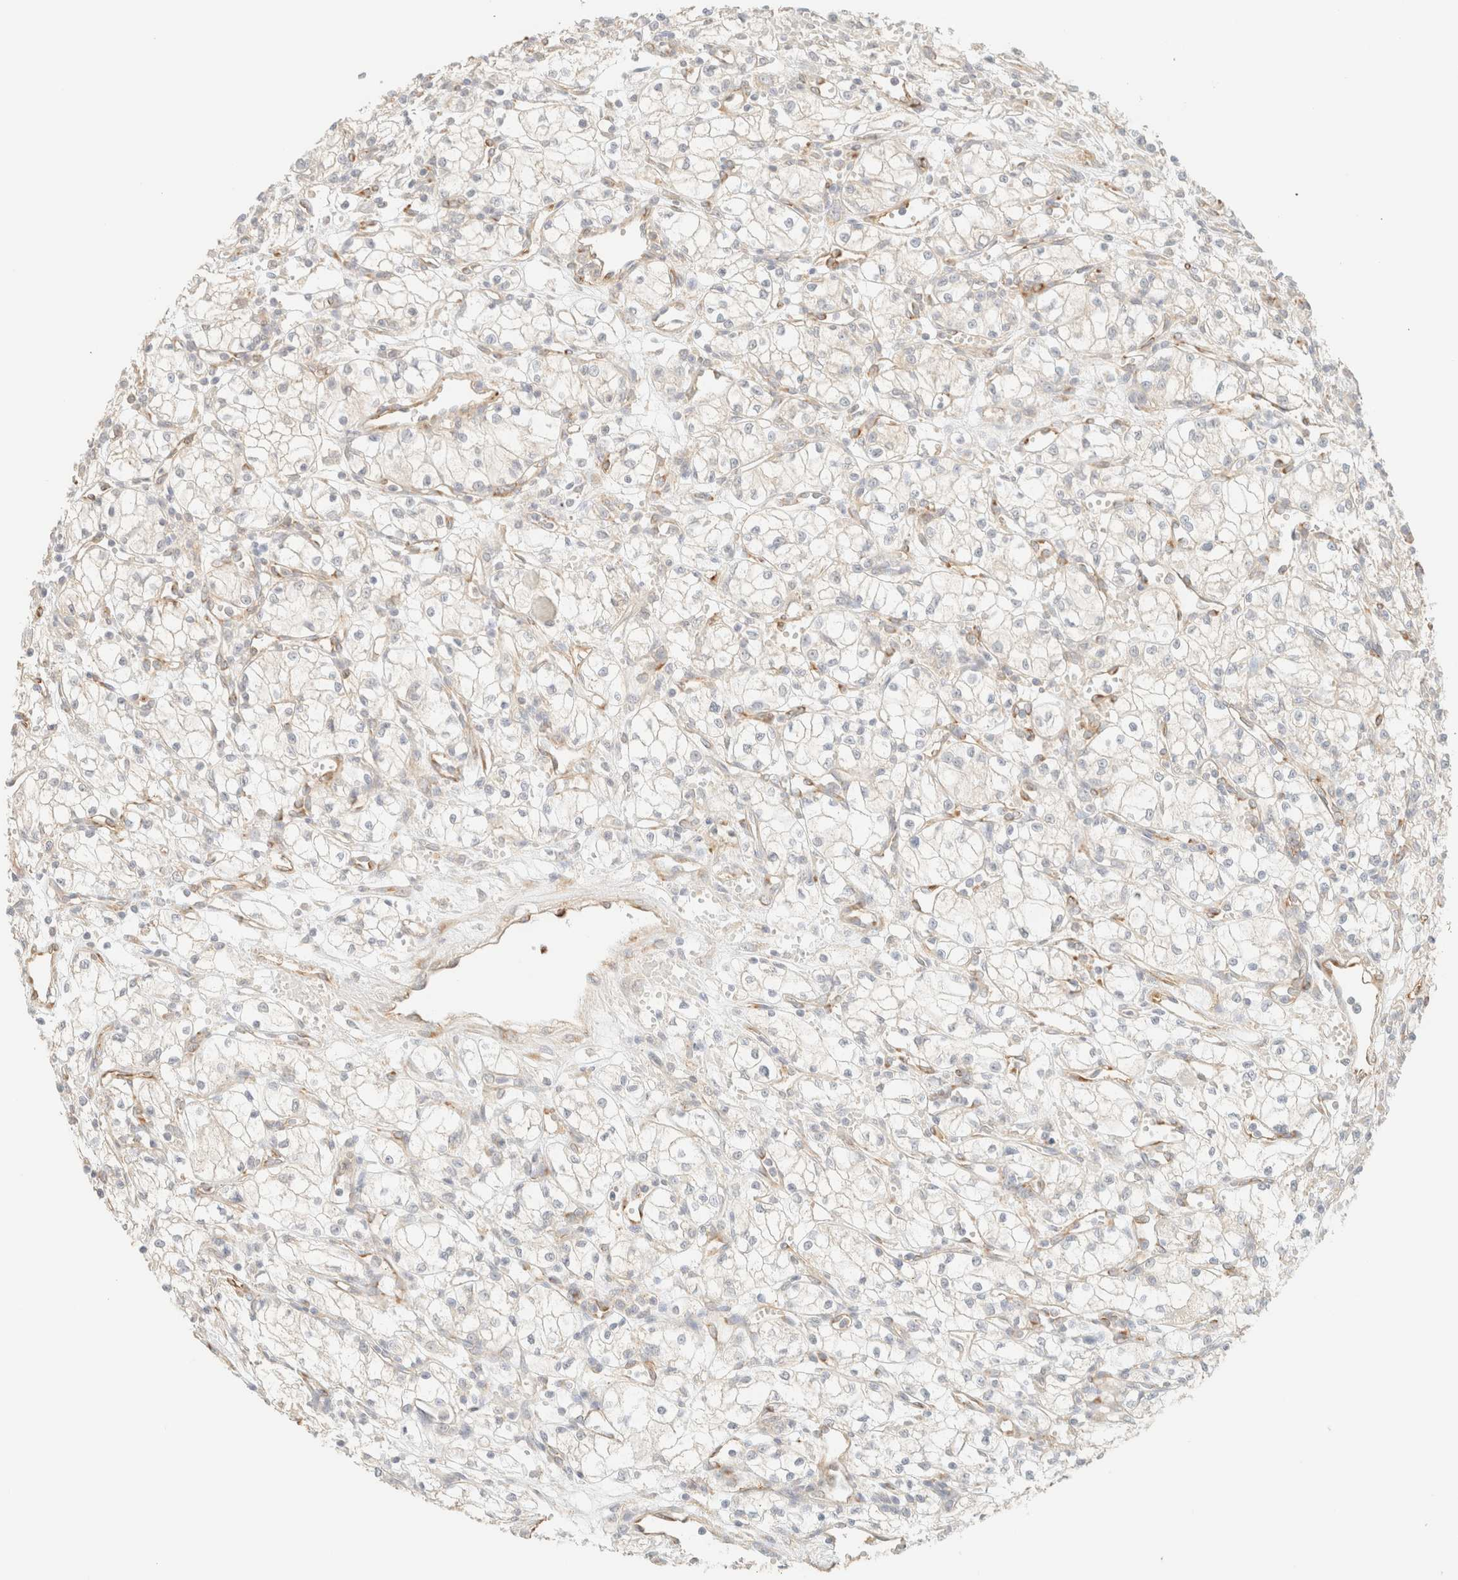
{"staining": {"intensity": "negative", "quantity": "none", "location": "none"}, "tissue": "renal cancer", "cell_type": "Tumor cells", "image_type": "cancer", "snomed": [{"axis": "morphology", "description": "Normal tissue, NOS"}, {"axis": "morphology", "description": "Adenocarcinoma, NOS"}, {"axis": "topography", "description": "Kidney"}], "caption": "IHC histopathology image of neoplastic tissue: renal adenocarcinoma stained with DAB (3,3'-diaminobenzidine) displays no significant protein positivity in tumor cells.", "gene": "SPARCL1", "patient": {"sex": "male", "age": 59}}